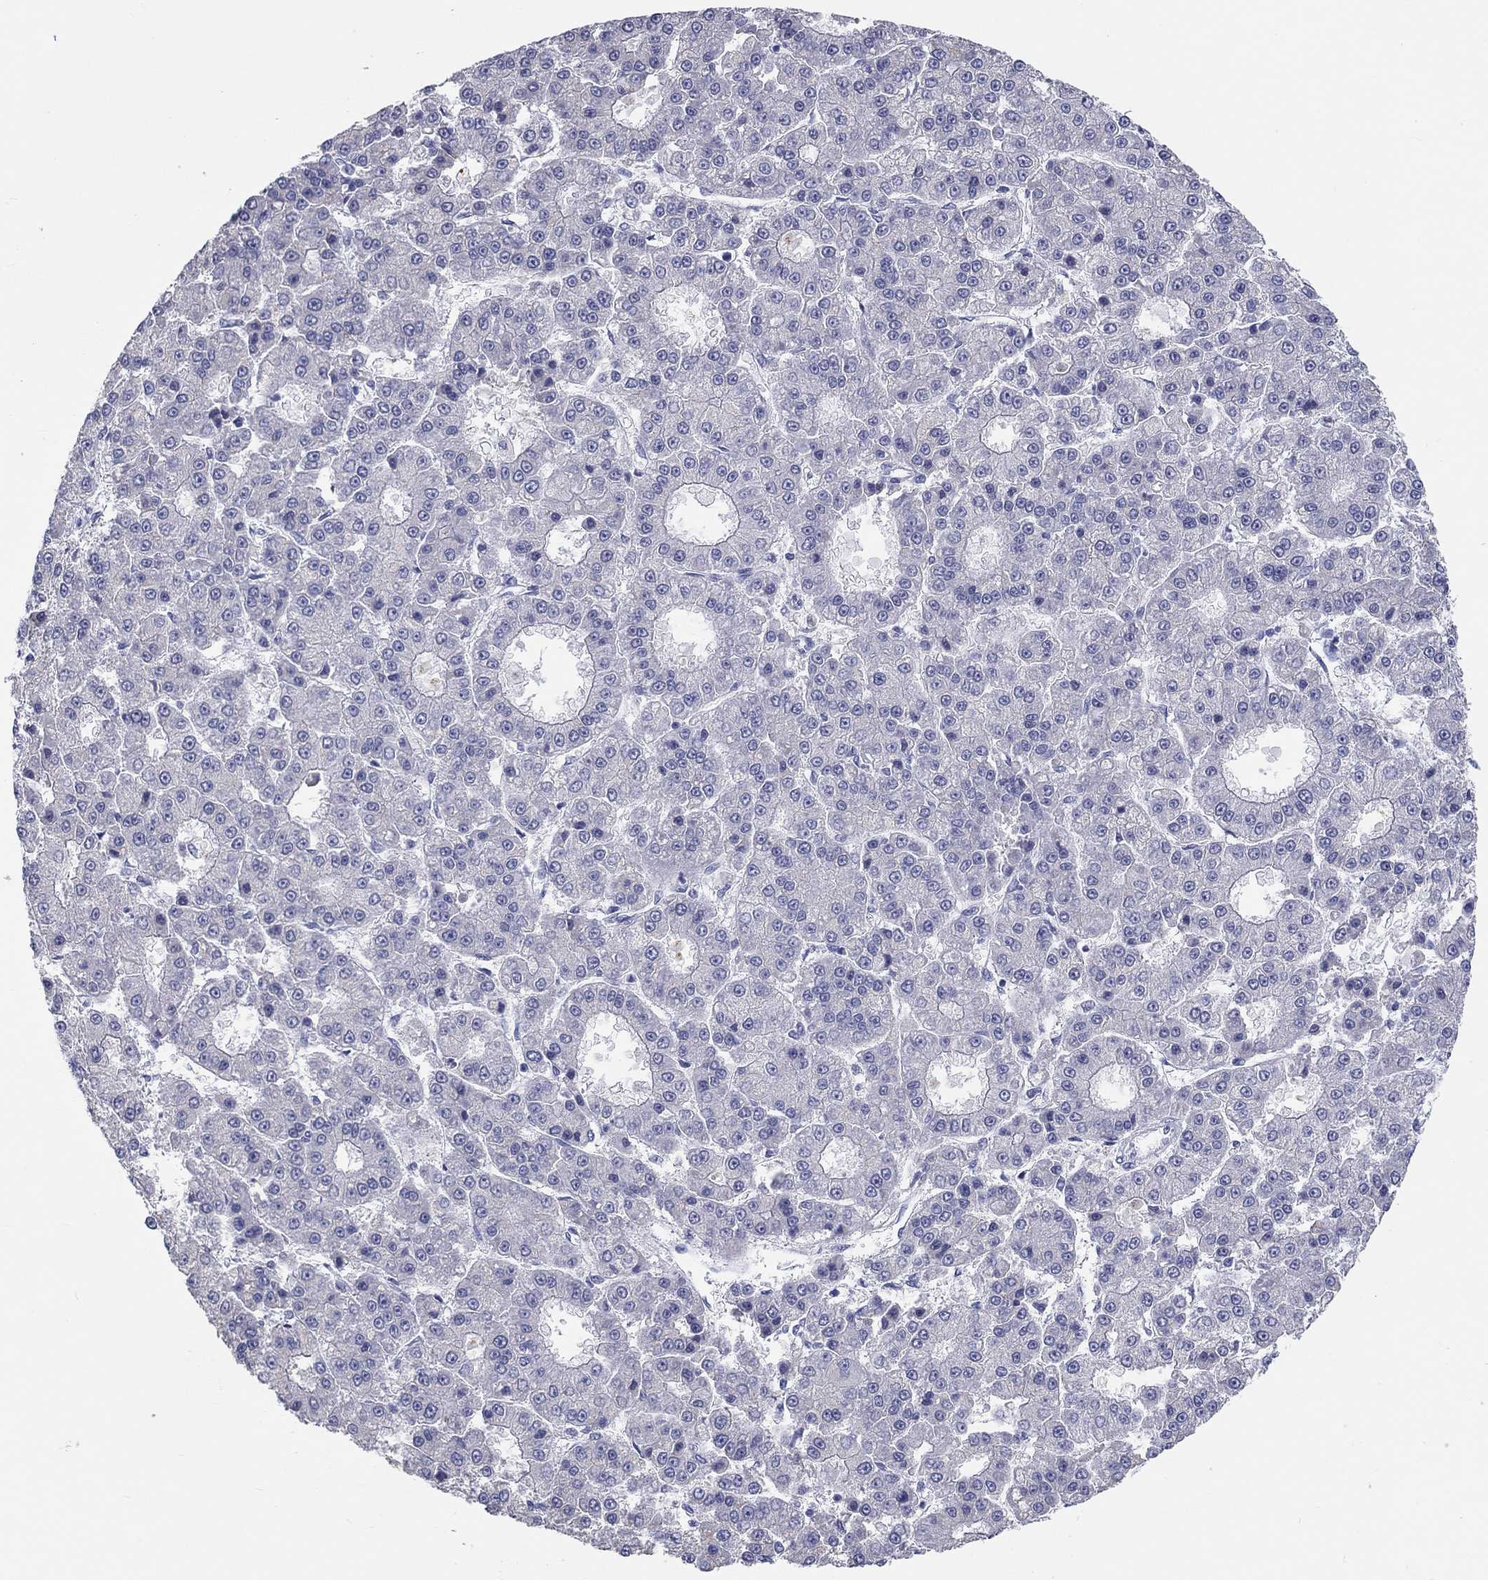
{"staining": {"intensity": "negative", "quantity": "none", "location": "none"}, "tissue": "liver cancer", "cell_type": "Tumor cells", "image_type": "cancer", "snomed": [{"axis": "morphology", "description": "Carcinoma, Hepatocellular, NOS"}, {"axis": "topography", "description": "Liver"}], "caption": "Liver cancer was stained to show a protein in brown. There is no significant positivity in tumor cells. (Stains: DAB immunohistochemistry with hematoxylin counter stain, Microscopy: brightfield microscopy at high magnification).", "gene": "LRRC4C", "patient": {"sex": "male", "age": 70}}